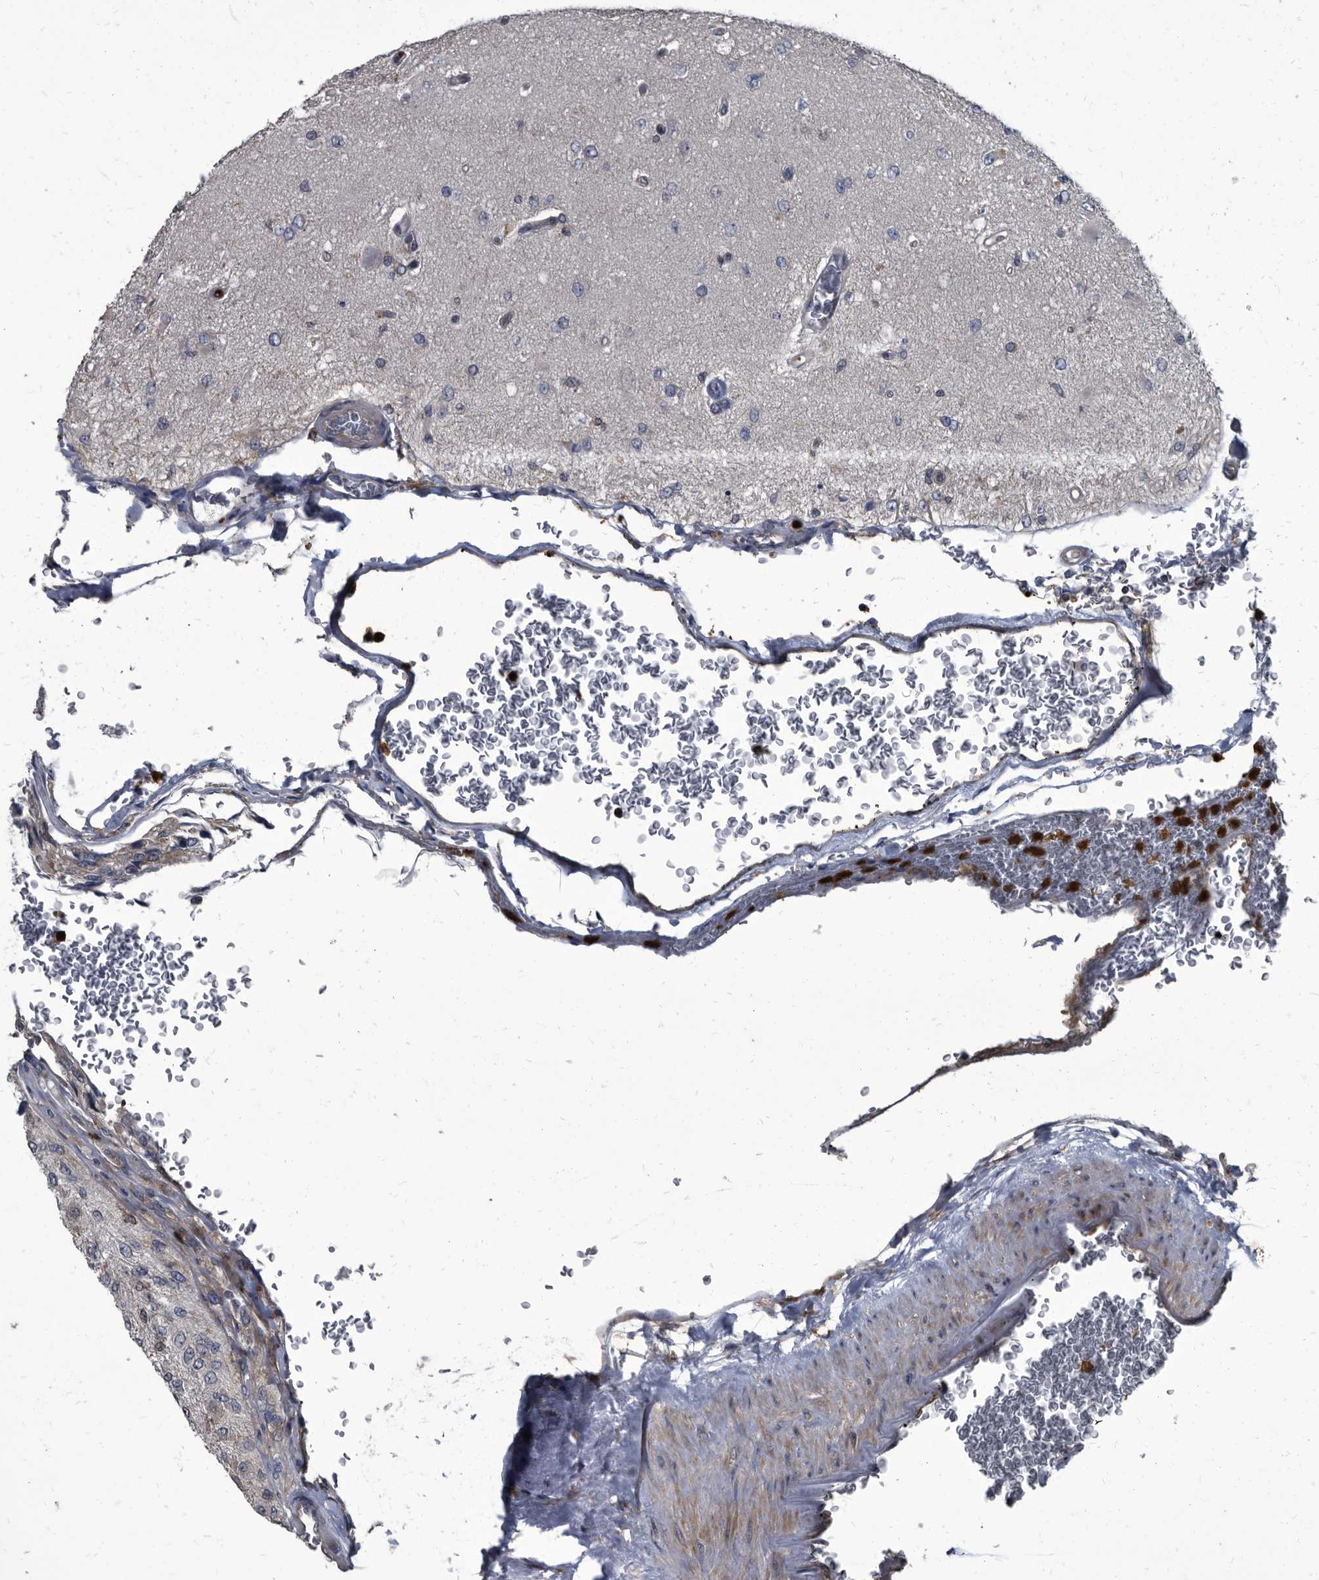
{"staining": {"intensity": "negative", "quantity": "none", "location": "none"}, "tissue": "glioma", "cell_type": "Tumor cells", "image_type": "cancer", "snomed": [{"axis": "morphology", "description": "Normal tissue, NOS"}, {"axis": "morphology", "description": "Glioma, malignant, High grade"}, {"axis": "topography", "description": "Cerebral cortex"}], "caption": "Immunohistochemical staining of malignant high-grade glioma shows no significant expression in tumor cells.", "gene": "CDV3", "patient": {"sex": "male", "age": 77}}